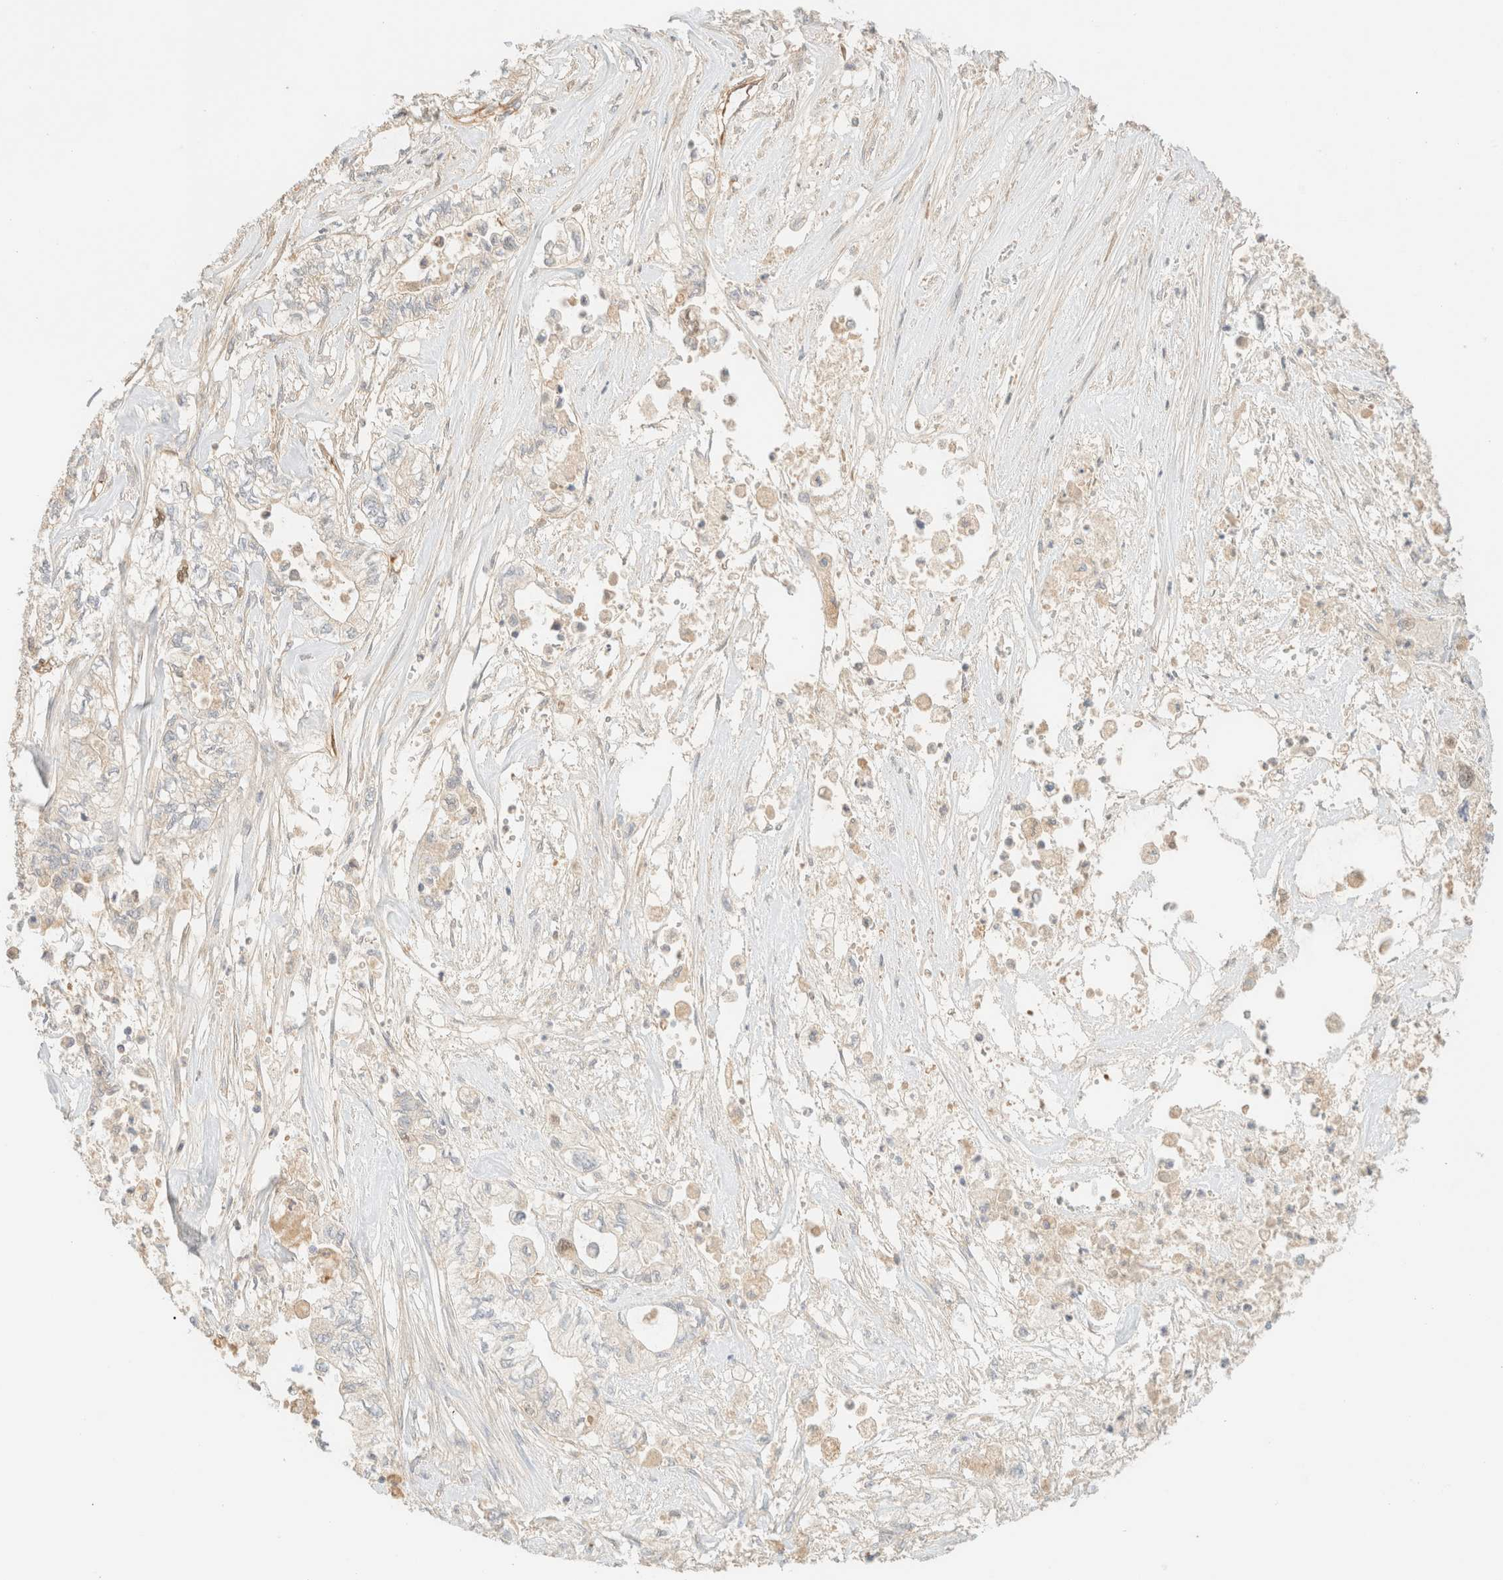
{"staining": {"intensity": "negative", "quantity": "none", "location": "none"}, "tissue": "pancreatic cancer", "cell_type": "Tumor cells", "image_type": "cancer", "snomed": [{"axis": "morphology", "description": "Adenocarcinoma, NOS"}, {"axis": "topography", "description": "Pancreas"}], "caption": "A histopathology image of pancreatic cancer (adenocarcinoma) stained for a protein exhibits no brown staining in tumor cells.", "gene": "SPARCL1", "patient": {"sex": "male", "age": 79}}